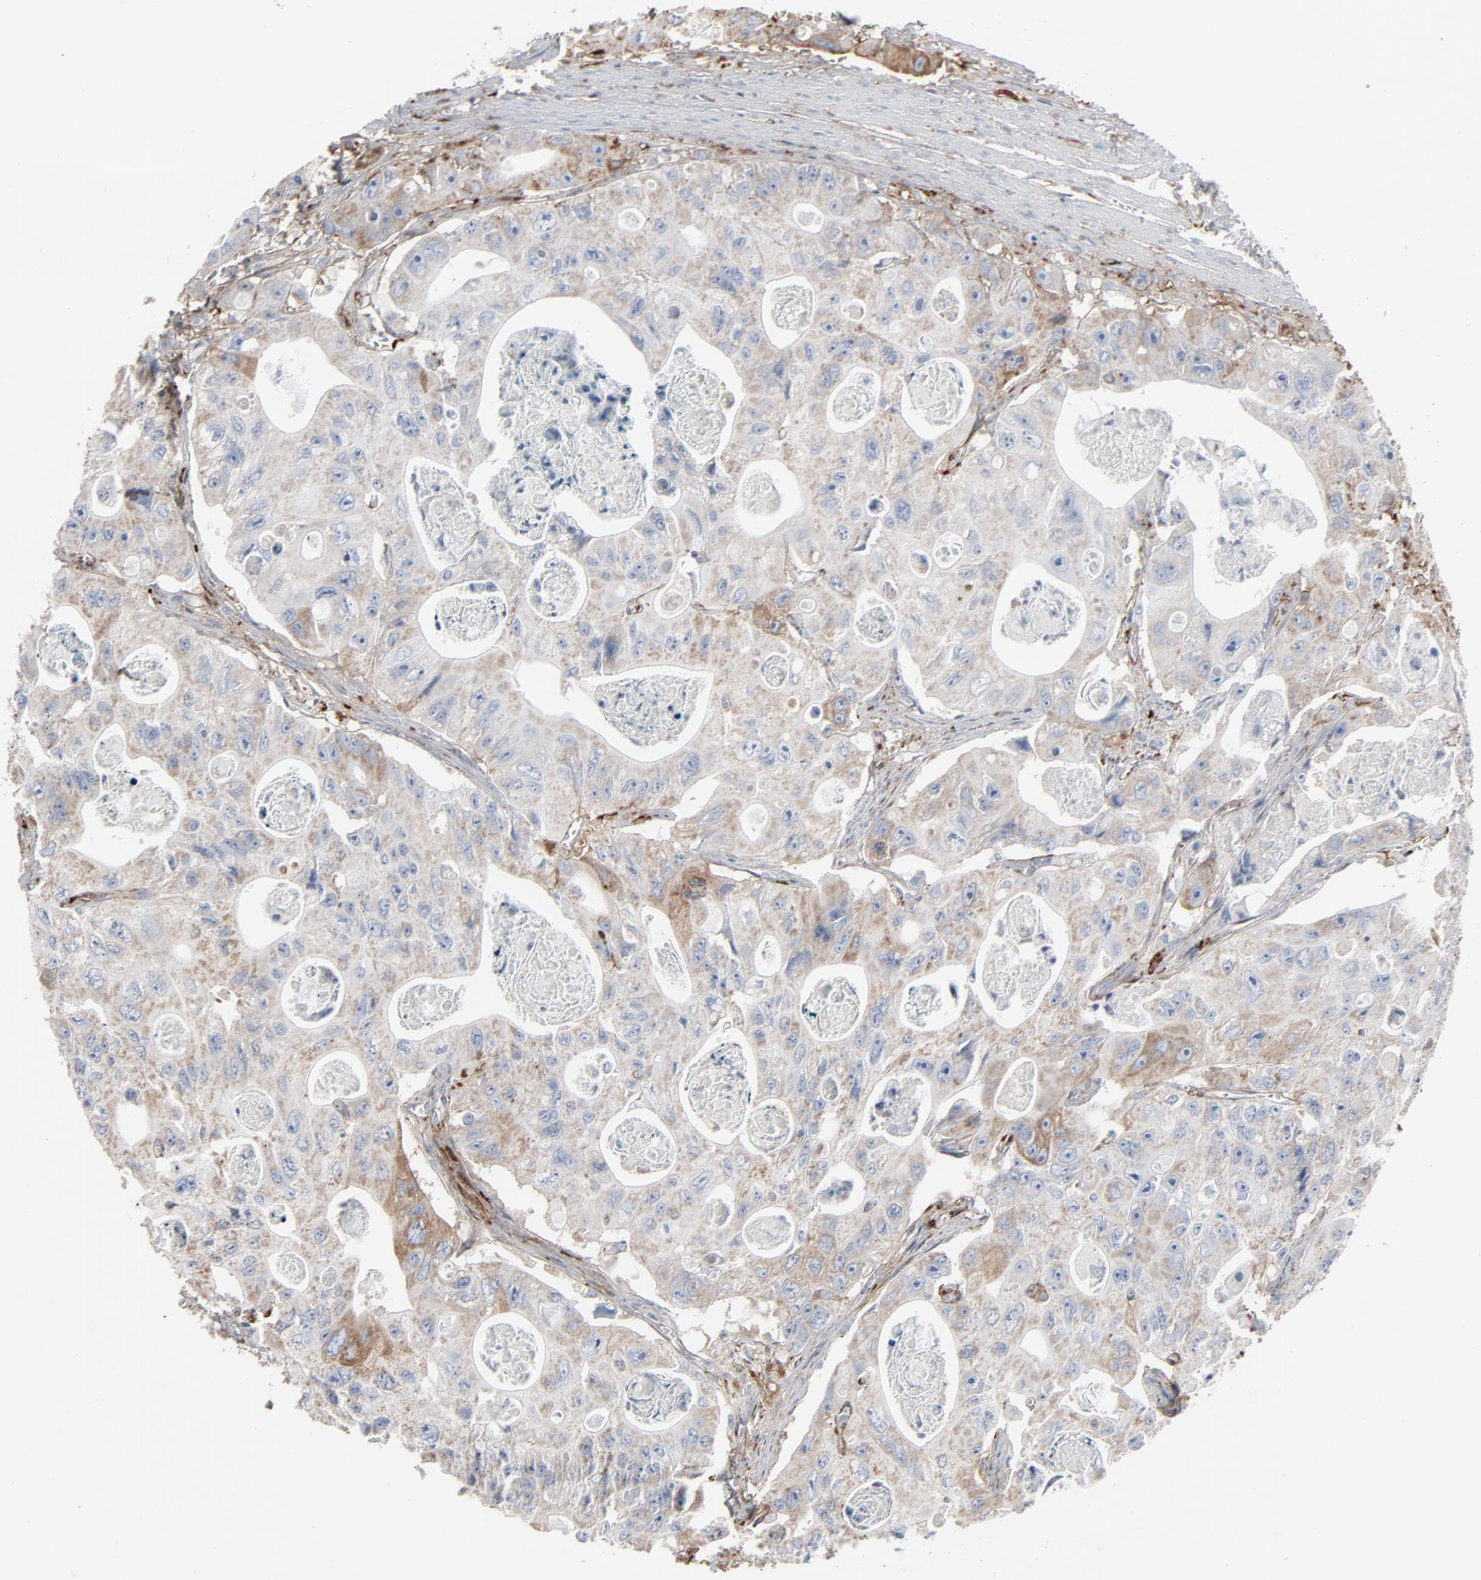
{"staining": {"intensity": "weak", "quantity": ">75%", "location": "cytoplasmic/membranous"}, "tissue": "colorectal cancer", "cell_type": "Tumor cells", "image_type": "cancer", "snomed": [{"axis": "morphology", "description": "Adenocarcinoma, NOS"}, {"axis": "topography", "description": "Colon"}], "caption": "Colorectal adenocarcinoma stained with a protein marker demonstrates weak staining in tumor cells.", "gene": "BGN", "patient": {"sex": "female", "age": 46}}